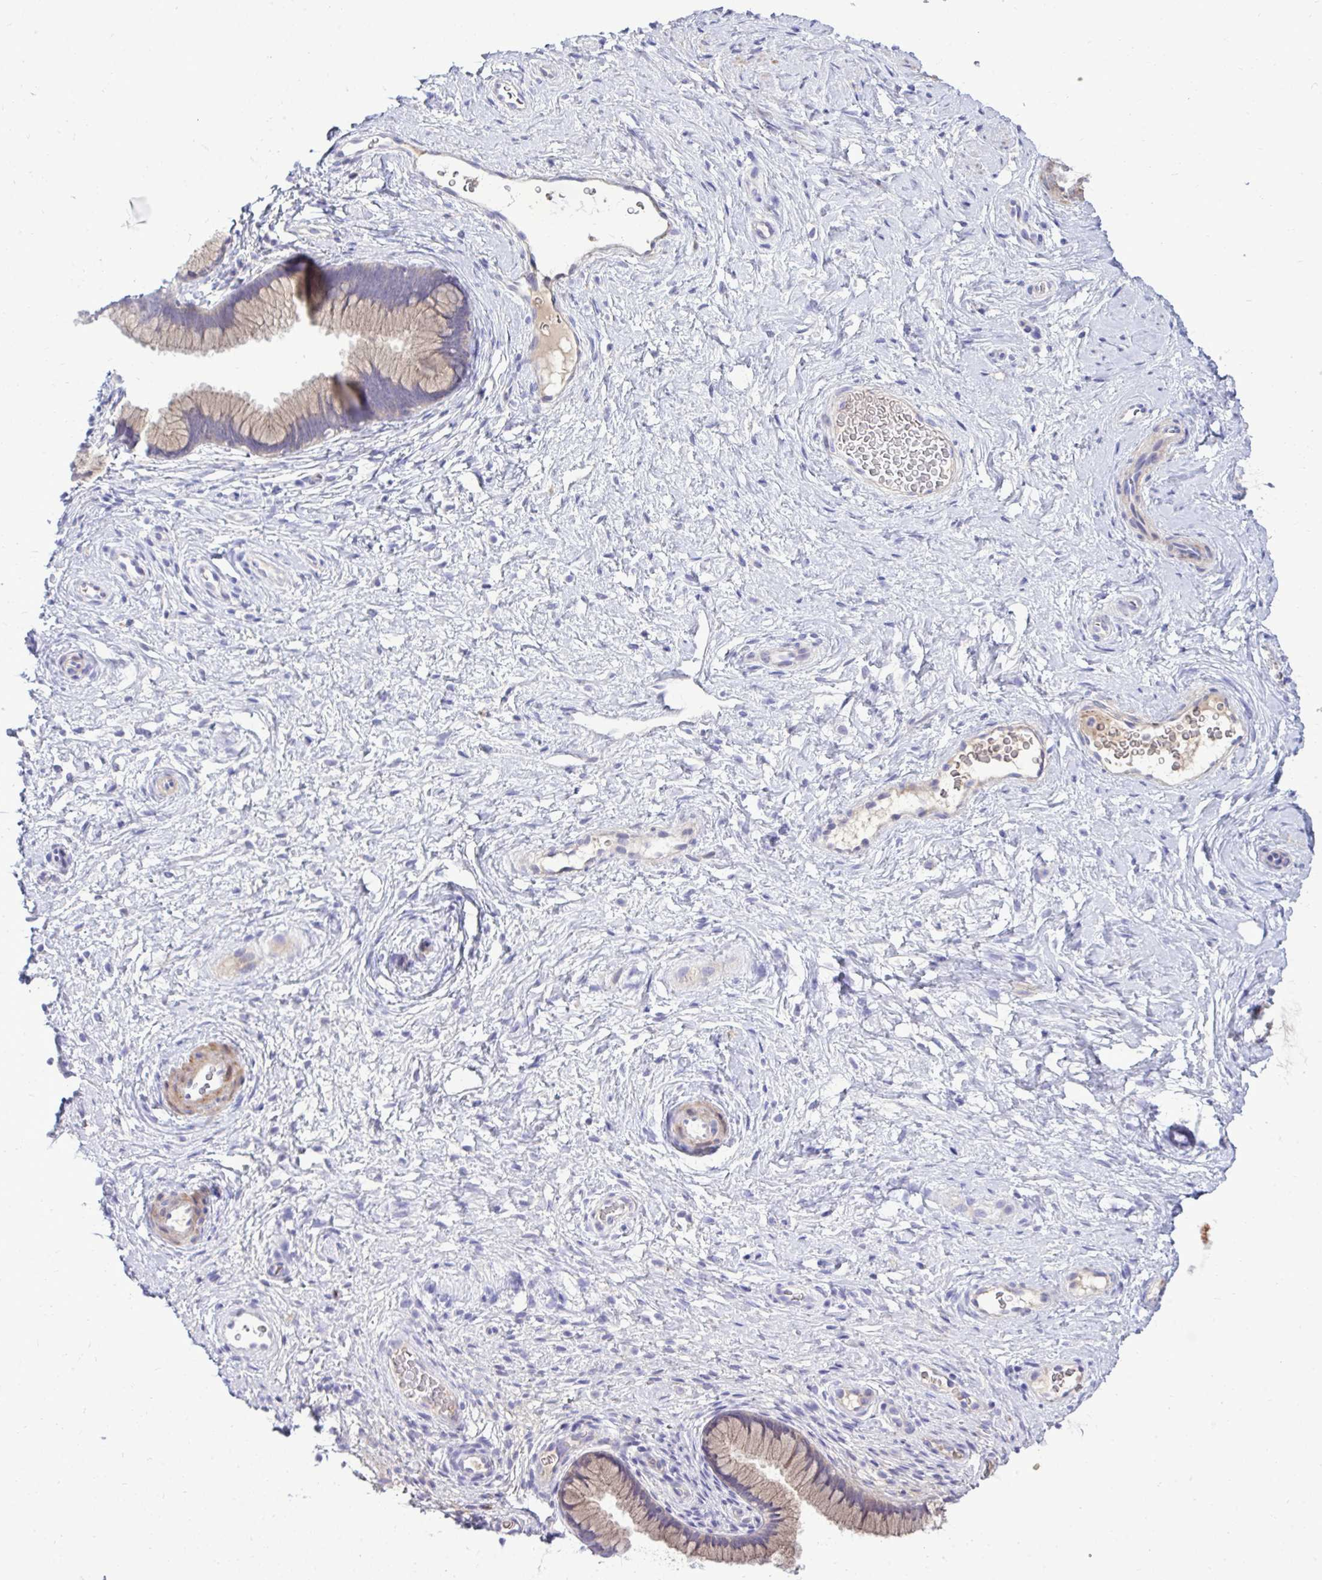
{"staining": {"intensity": "weak", "quantity": ">75%", "location": "cytoplasmic/membranous"}, "tissue": "cervix", "cell_type": "Glandular cells", "image_type": "normal", "snomed": [{"axis": "morphology", "description": "Normal tissue, NOS"}, {"axis": "topography", "description": "Cervix"}], "caption": "Benign cervix was stained to show a protein in brown. There is low levels of weak cytoplasmic/membranous expression in about >75% of glandular cells. The staining was performed using DAB (3,3'-diaminobenzidine), with brown indicating positive protein expression. Nuclei are stained blue with hematoxylin.", "gene": "TP53I11", "patient": {"sex": "female", "age": 34}}